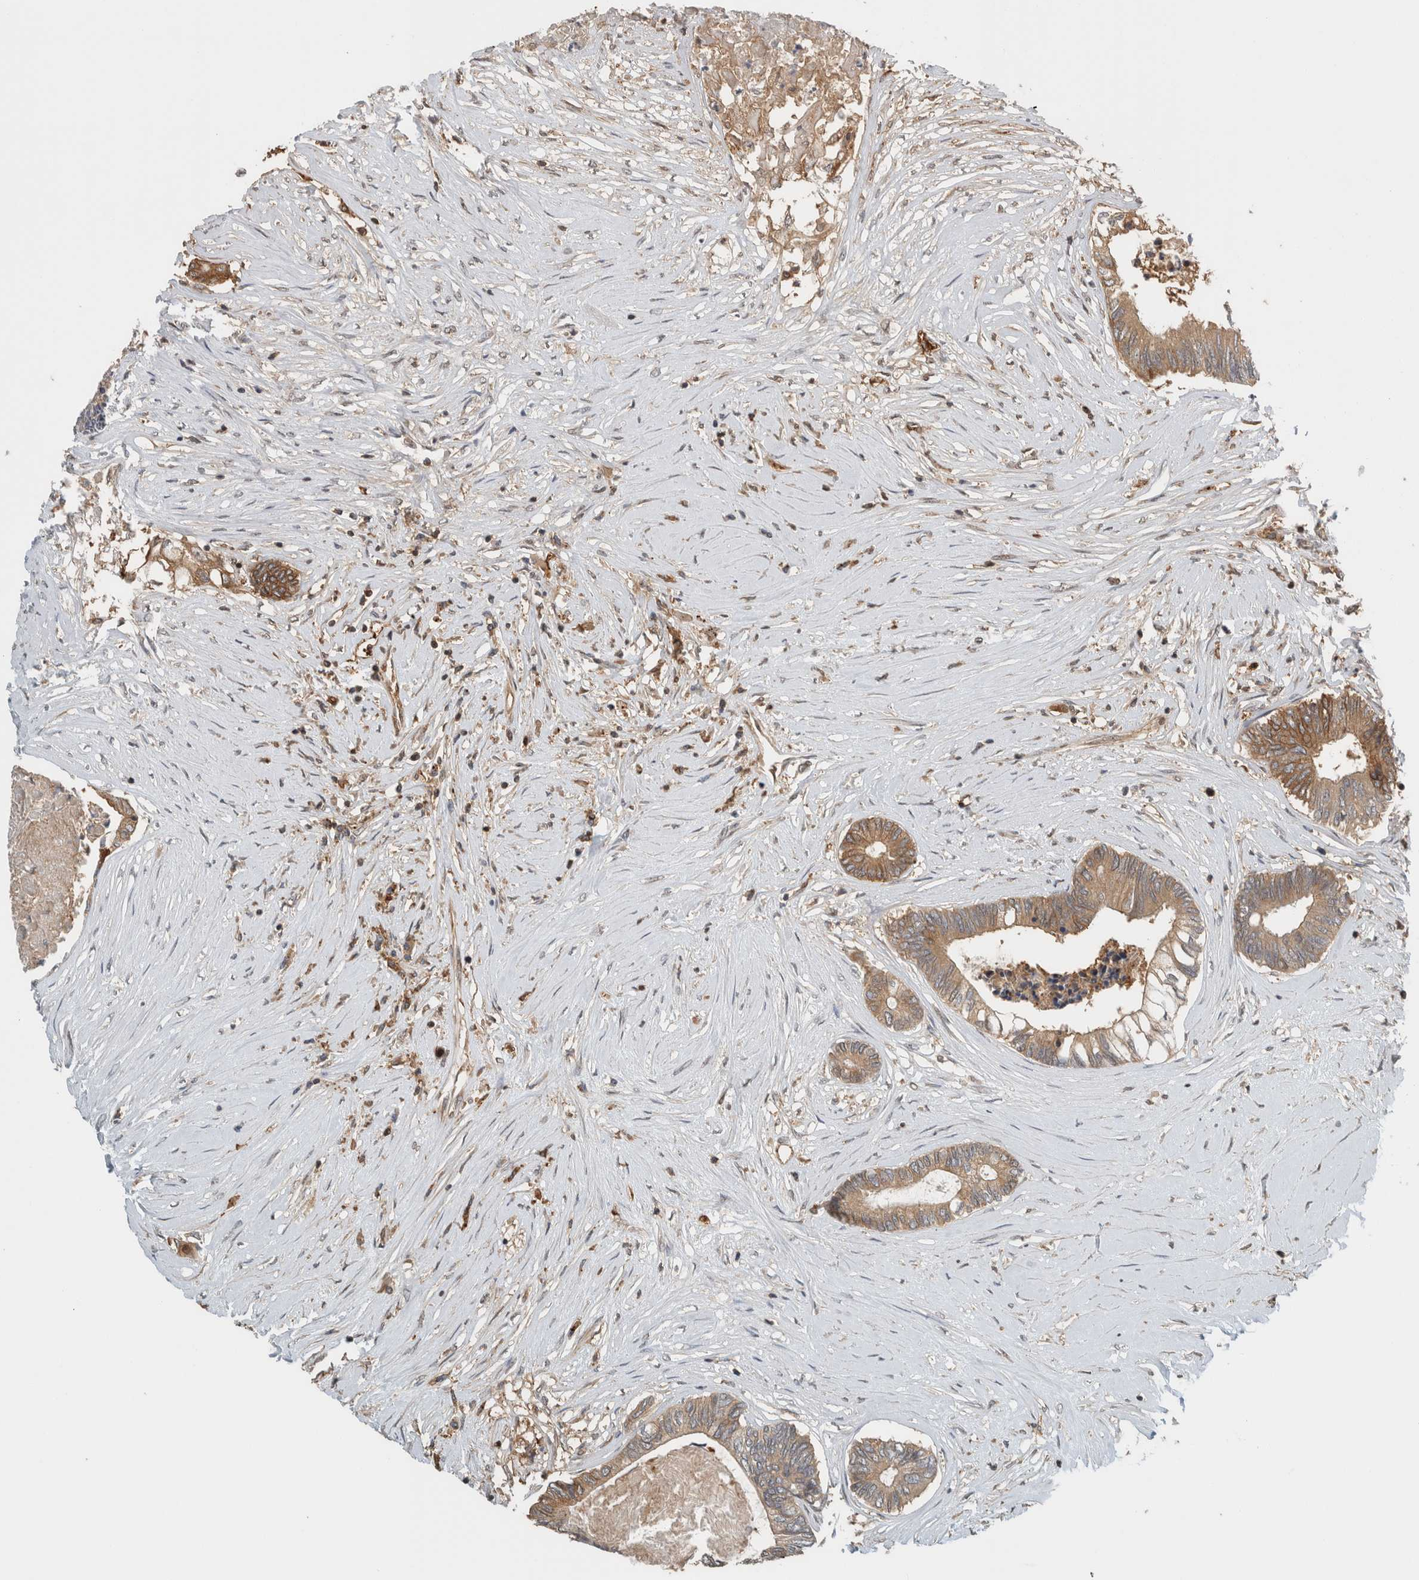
{"staining": {"intensity": "moderate", "quantity": ">75%", "location": "cytoplasmic/membranous"}, "tissue": "colorectal cancer", "cell_type": "Tumor cells", "image_type": "cancer", "snomed": [{"axis": "morphology", "description": "Adenocarcinoma, NOS"}, {"axis": "topography", "description": "Rectum"}], "caption": "A brown stain labels moderate cytoplasmic/membranous expression of a protein in colorectal adenocarcinoma tumor cells.", "gene": "PFDN4", "patient": {"sex": "male", "age": 63}}